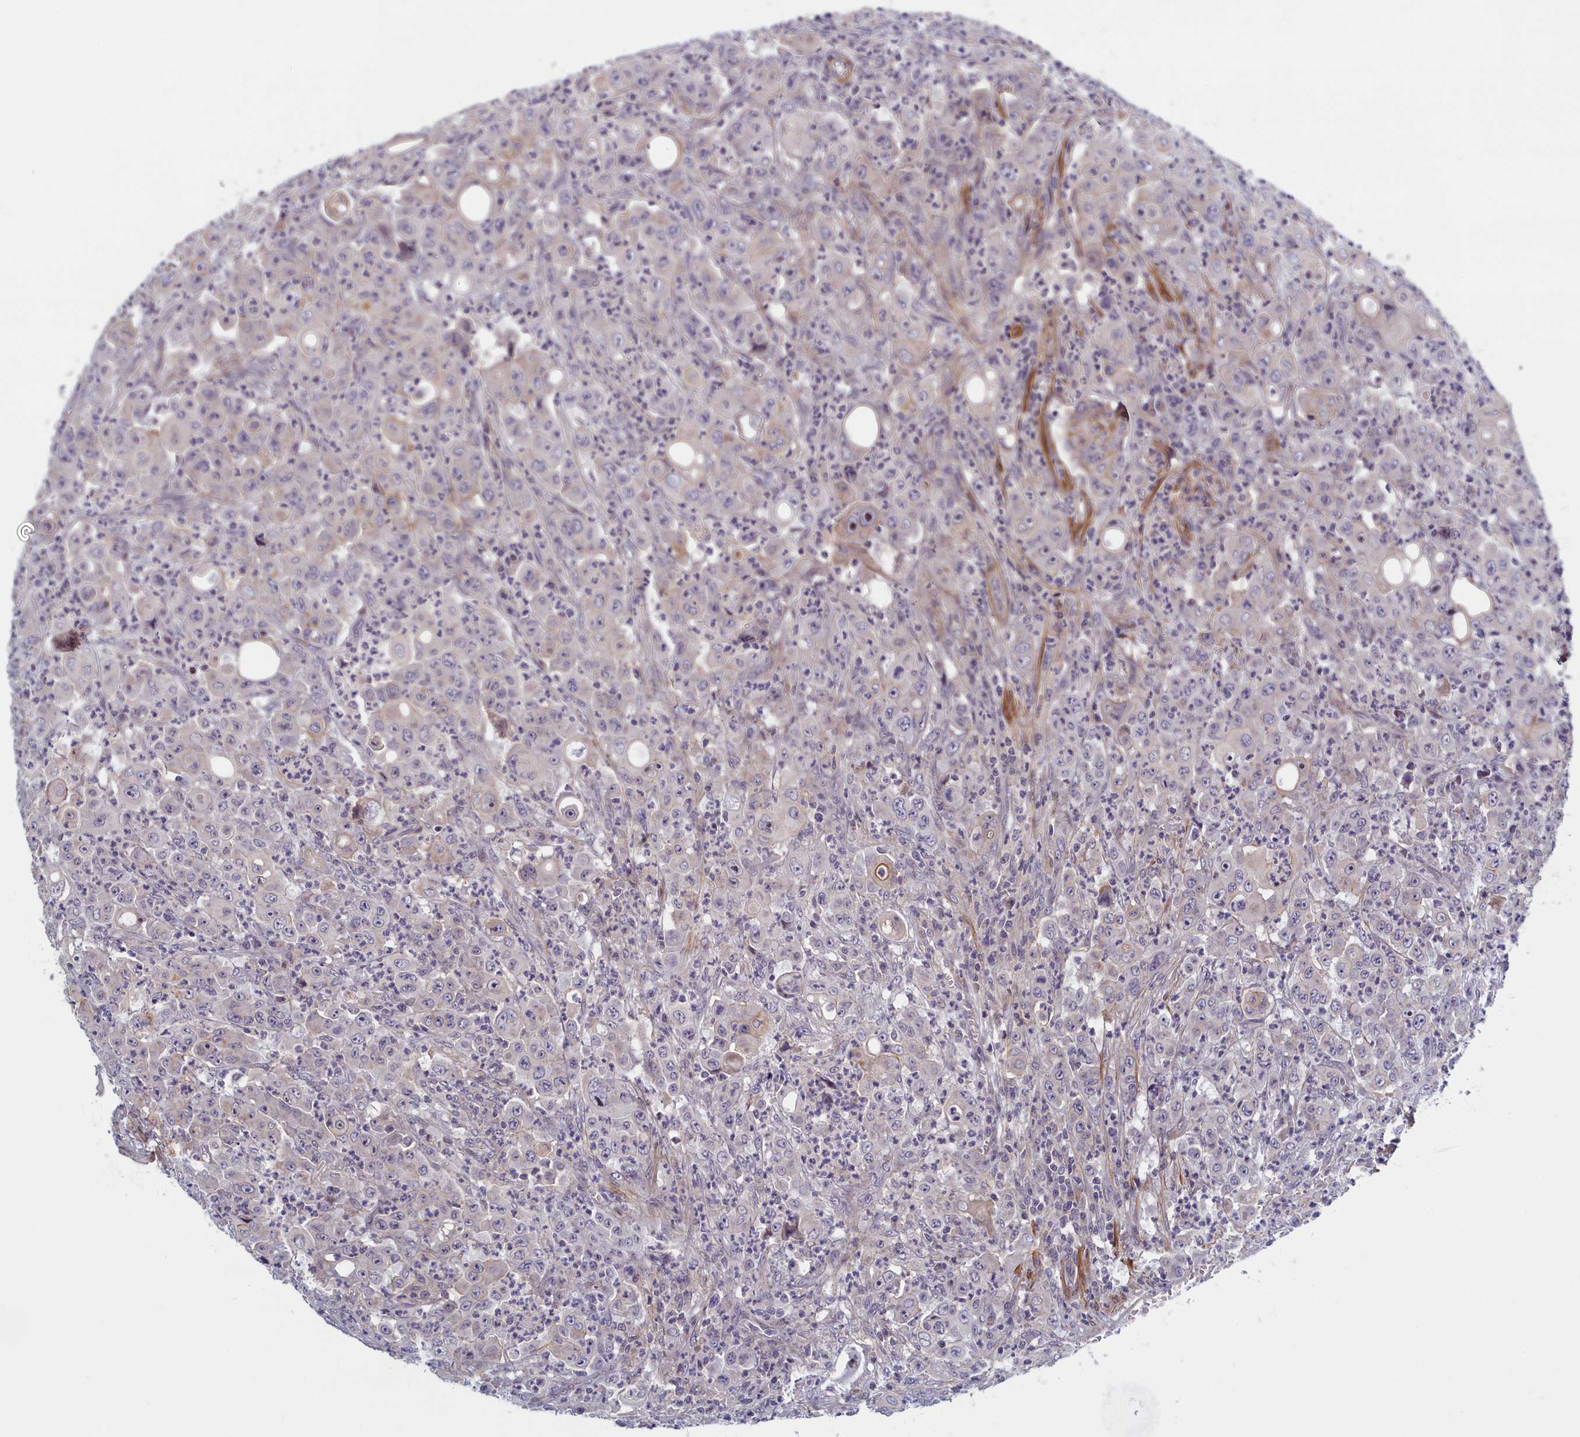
{"staining": {"intensity": "negative", "quantity": "none", "location": "none"}, "tissue": "colorectal cancer", "cell_type": "Tumor cells", "image_type": "cancer", "snomed": [{"axis": "morphology", "description": "Adenocarcinoma, NOS"}, {"axis": "topography", "description": "Colon"}], "caption": "A micrograph of human colorectal cancer (adenocarcinoma) is negative for staining in tumor cells.", "gene": "TRPM4", "patient": {"sex": "male", "age": 51}}